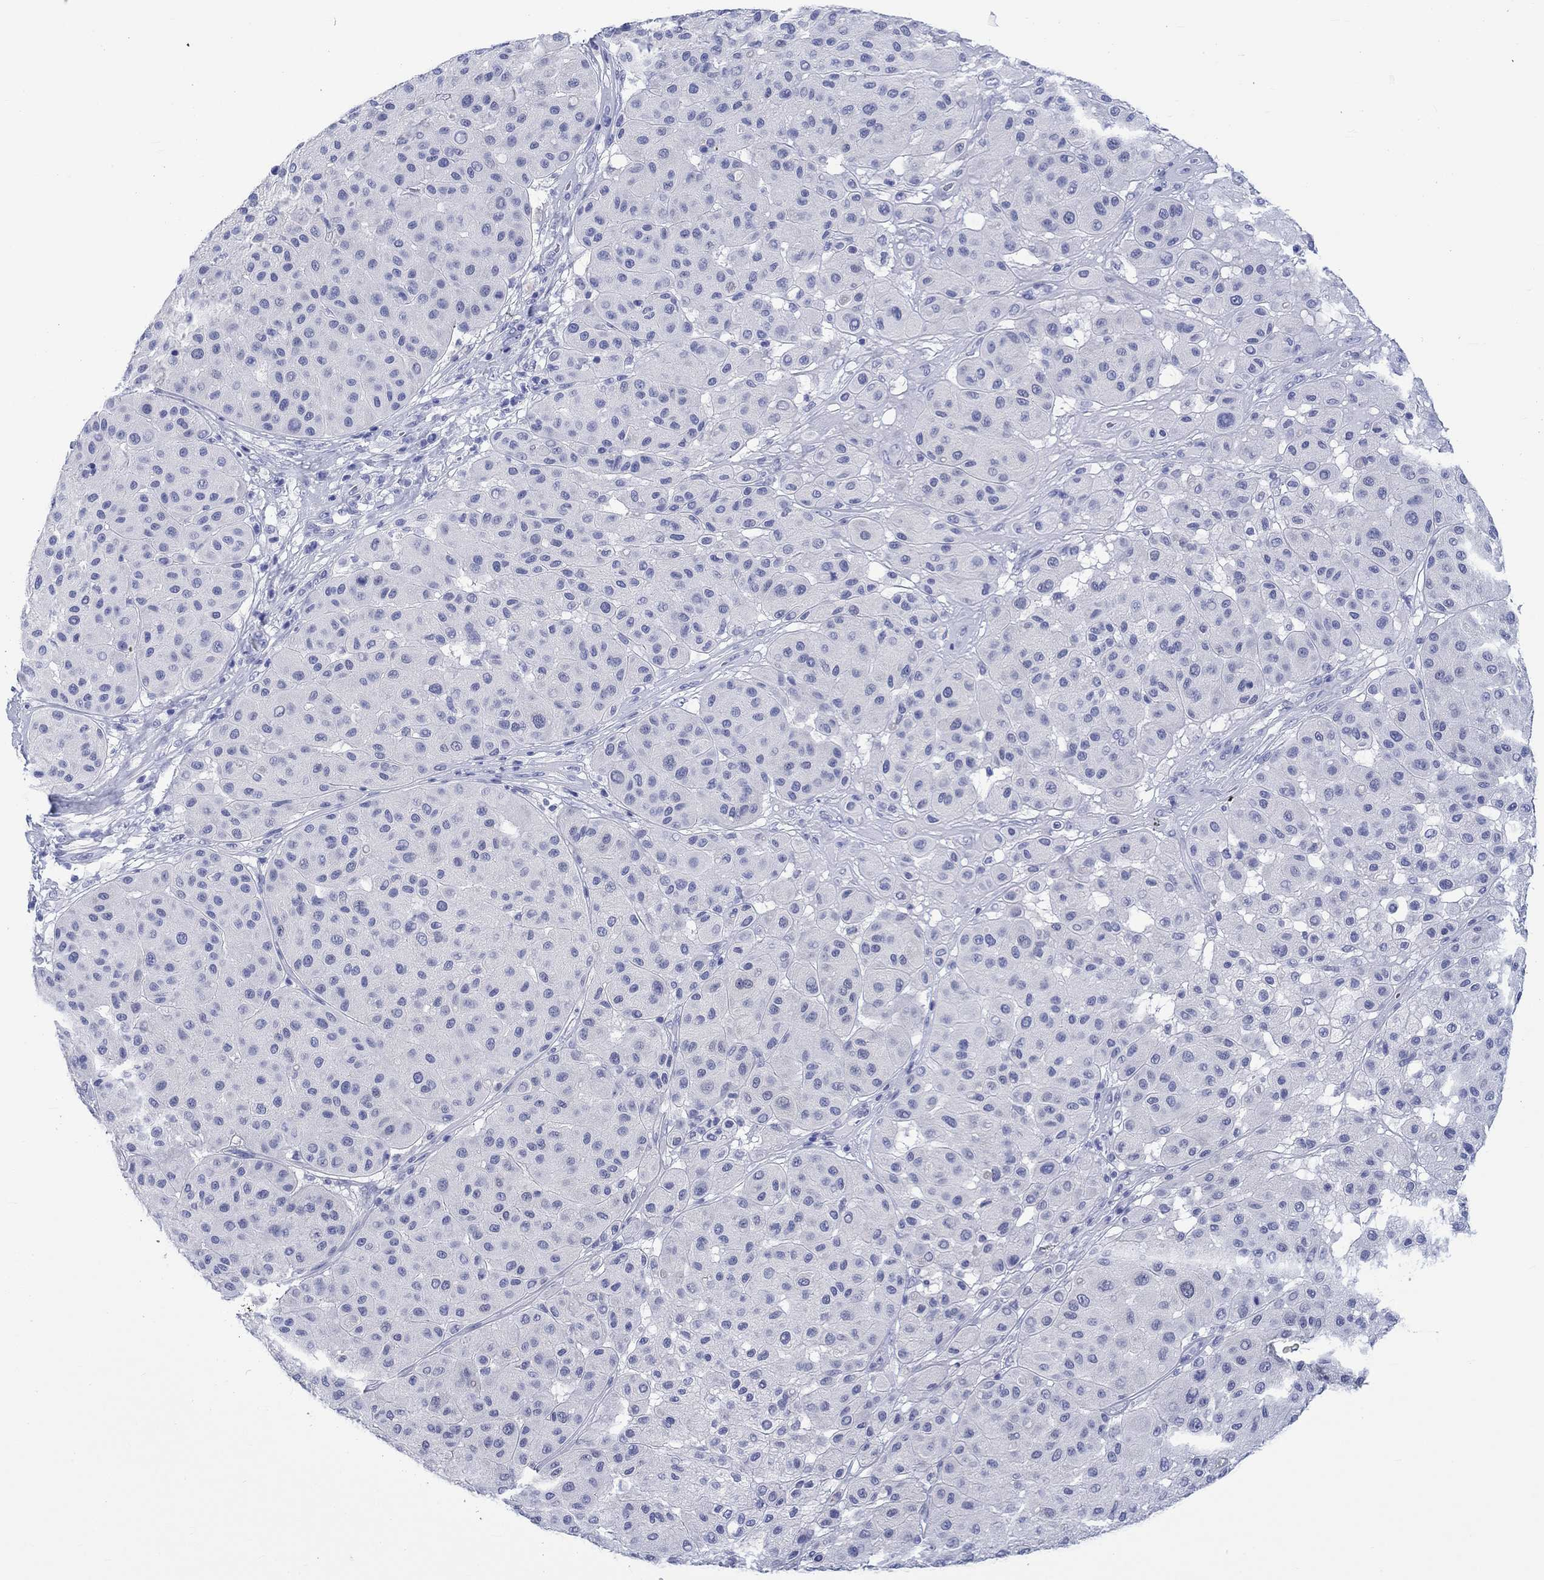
{"staining": {"intensity": "negative", "quantity": "none", "location": "none"}, "tissue": "melanoma", "cell_type": "Tumor cells", "image_type": "cancer", "snomed": [{"axis": "morphology", "description": "Malignant melanoma, Metastatic site"}, {"axis": "topography", "description": "Smooth muscle"}], "caption": "Immunohistochemistry of melanoma demonstrates no expression in tumor cells.", "gene": "MSI1", "patient": {"sex": "male", "age": 41}}